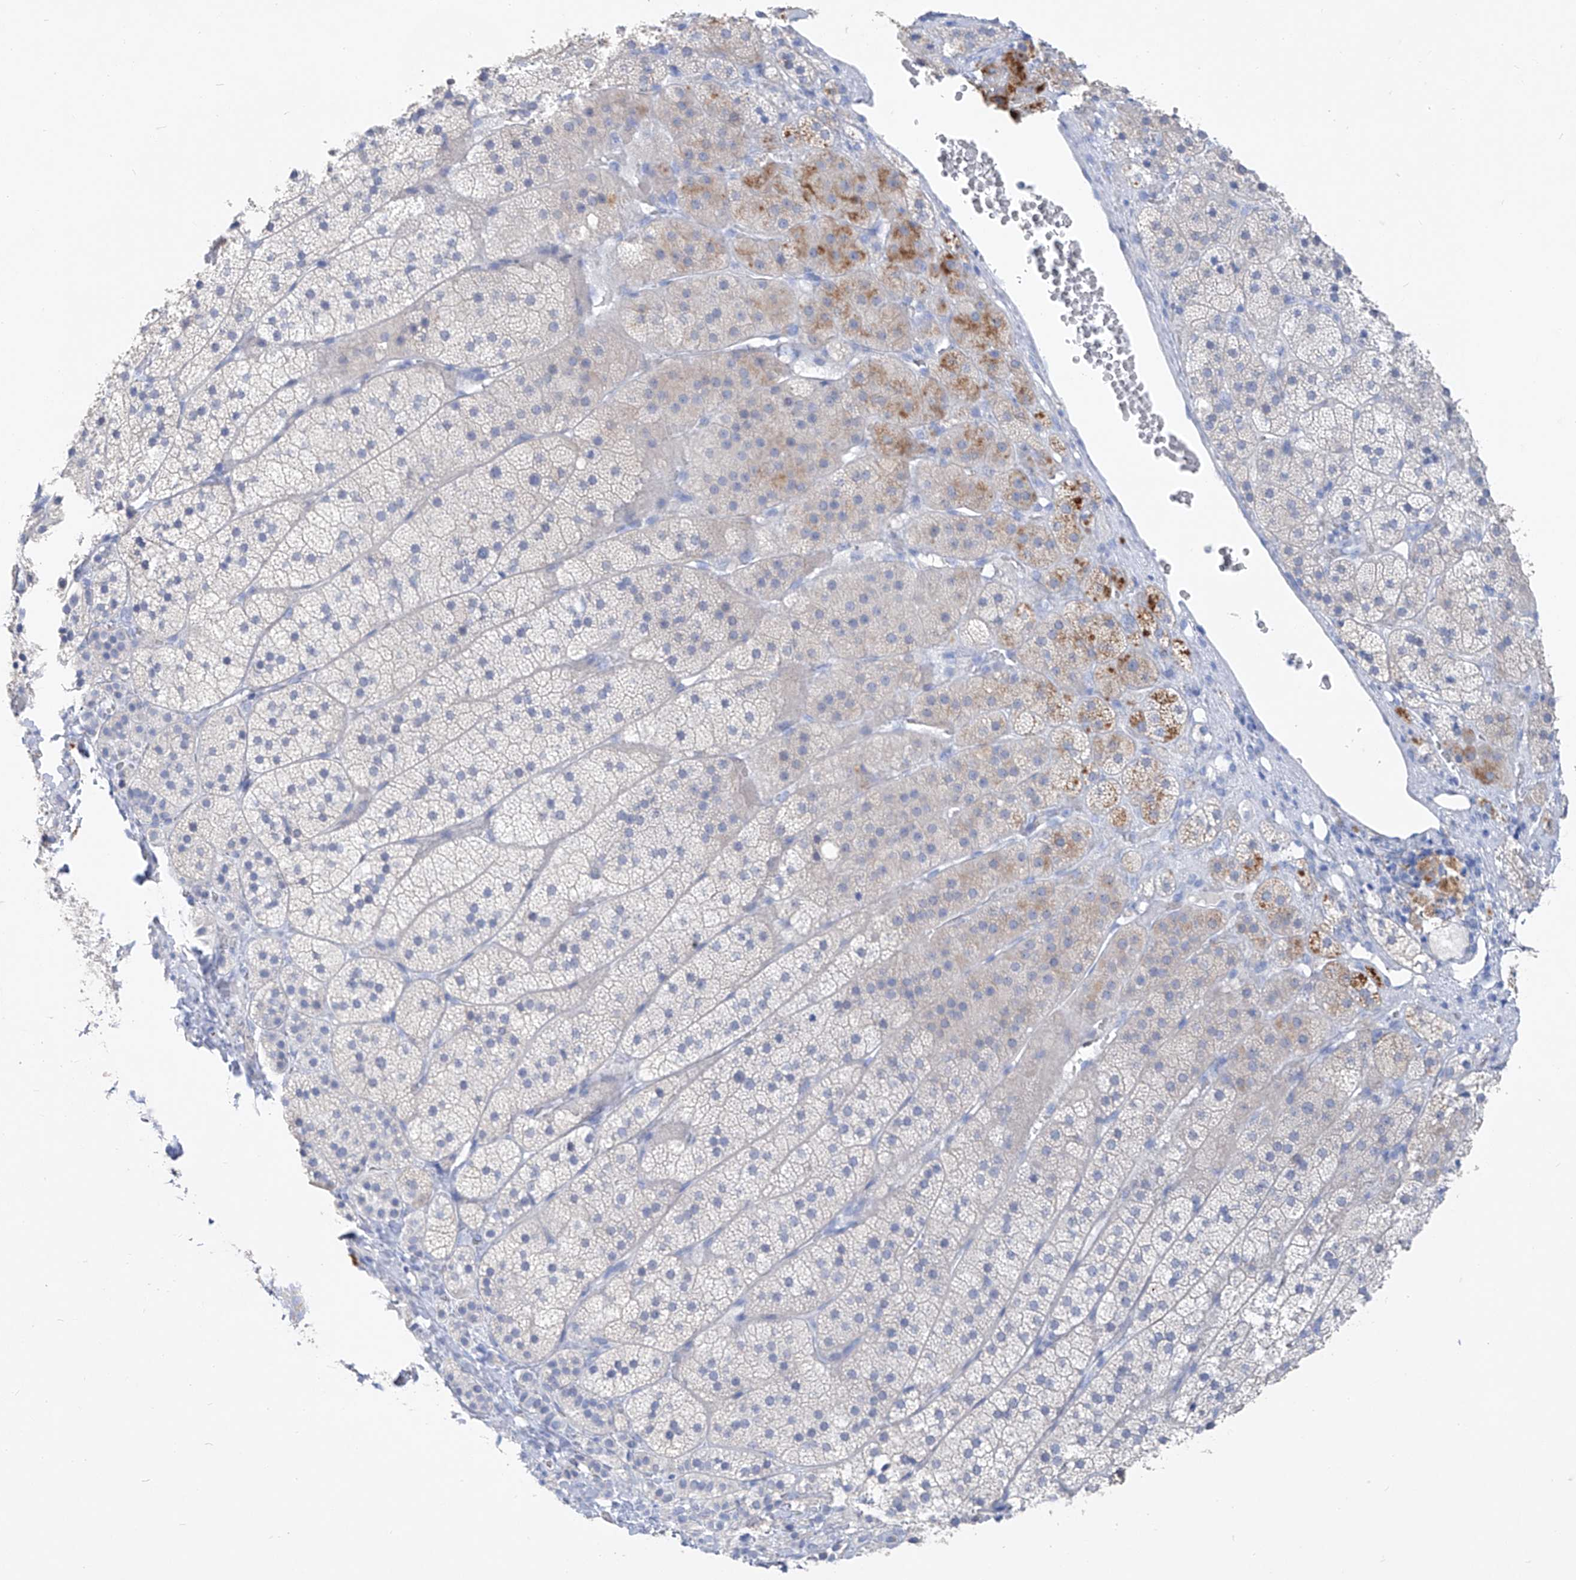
{"staining": {"intensity": "weak", "quantity": "<25%", "location": "cytoplasmic/membranous"}, "tissue": "adrenal gland", "cell_type": "Glandular cells", "image_type": "normal", "snomed": [{"axis": "morphology", "description": "Normal tissue, NOS"}, {"axis": "topography", "description": "Adrenal gland"}], "caption": "Immunohistochemical staining of benign human adrenal gland displays no significant expression in glandular cells.", "gene": "FRS3", "patient": {"sex": "female", "age": 44}}